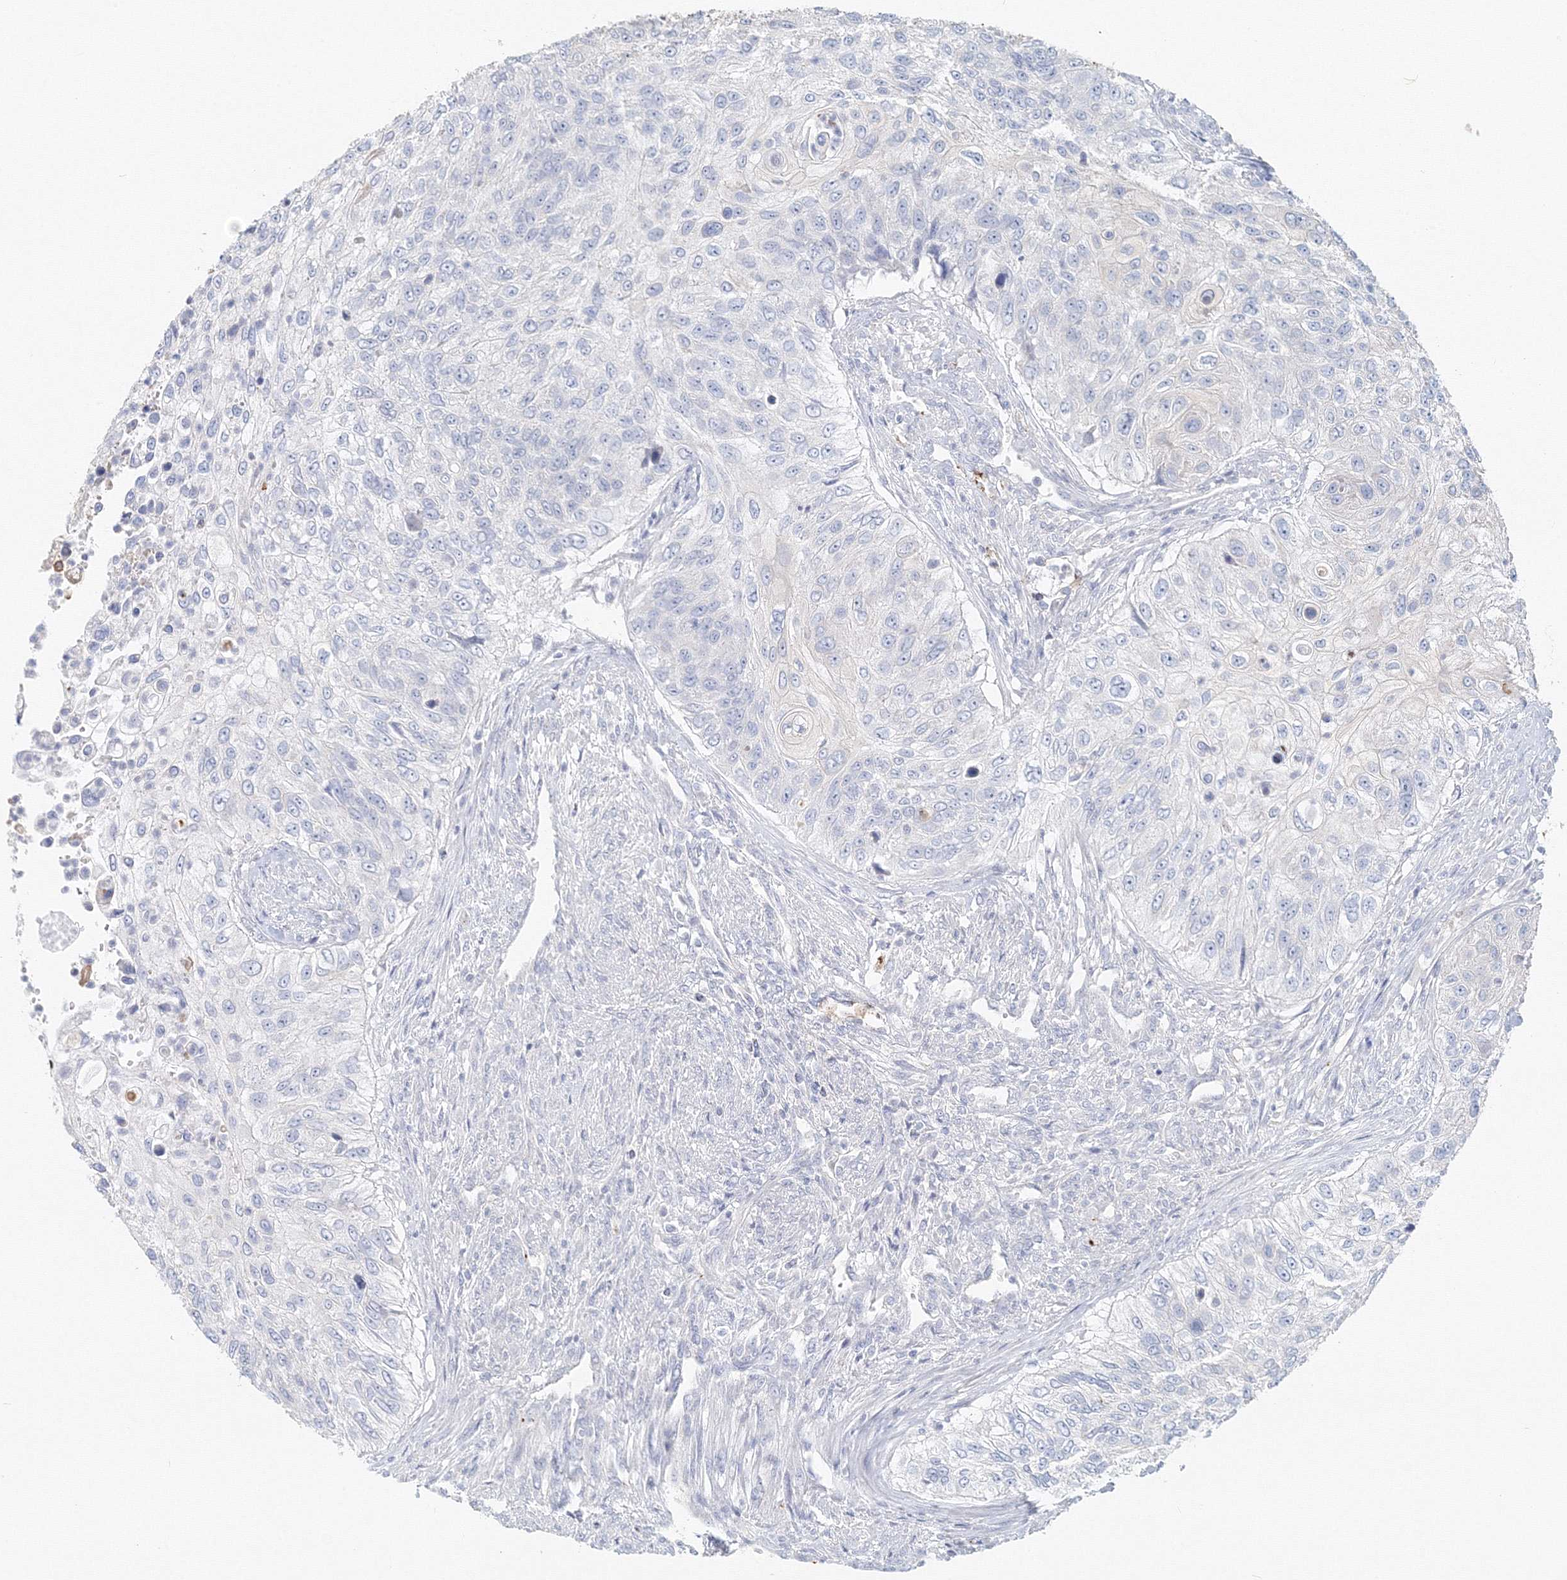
{"staining": {"intensity": "negative", "quantity": "none", "location": "none"}, "tissue": "urothelial cancer", "cell_type": "Tumor cells", "image_type": "cancer", "snomed": [{"axis": "morphology", "description": "Urothelial carcinoma, High grade"}, {"axis": "topography", "description": "Urinary bladder"}], "caption": "Photomicrograph shows no protein expression in tumor cells of high-grade urothelial carcinoma tissue.", "gene": "MMRN1", "patient": {"sex": "female", "age": 60}}